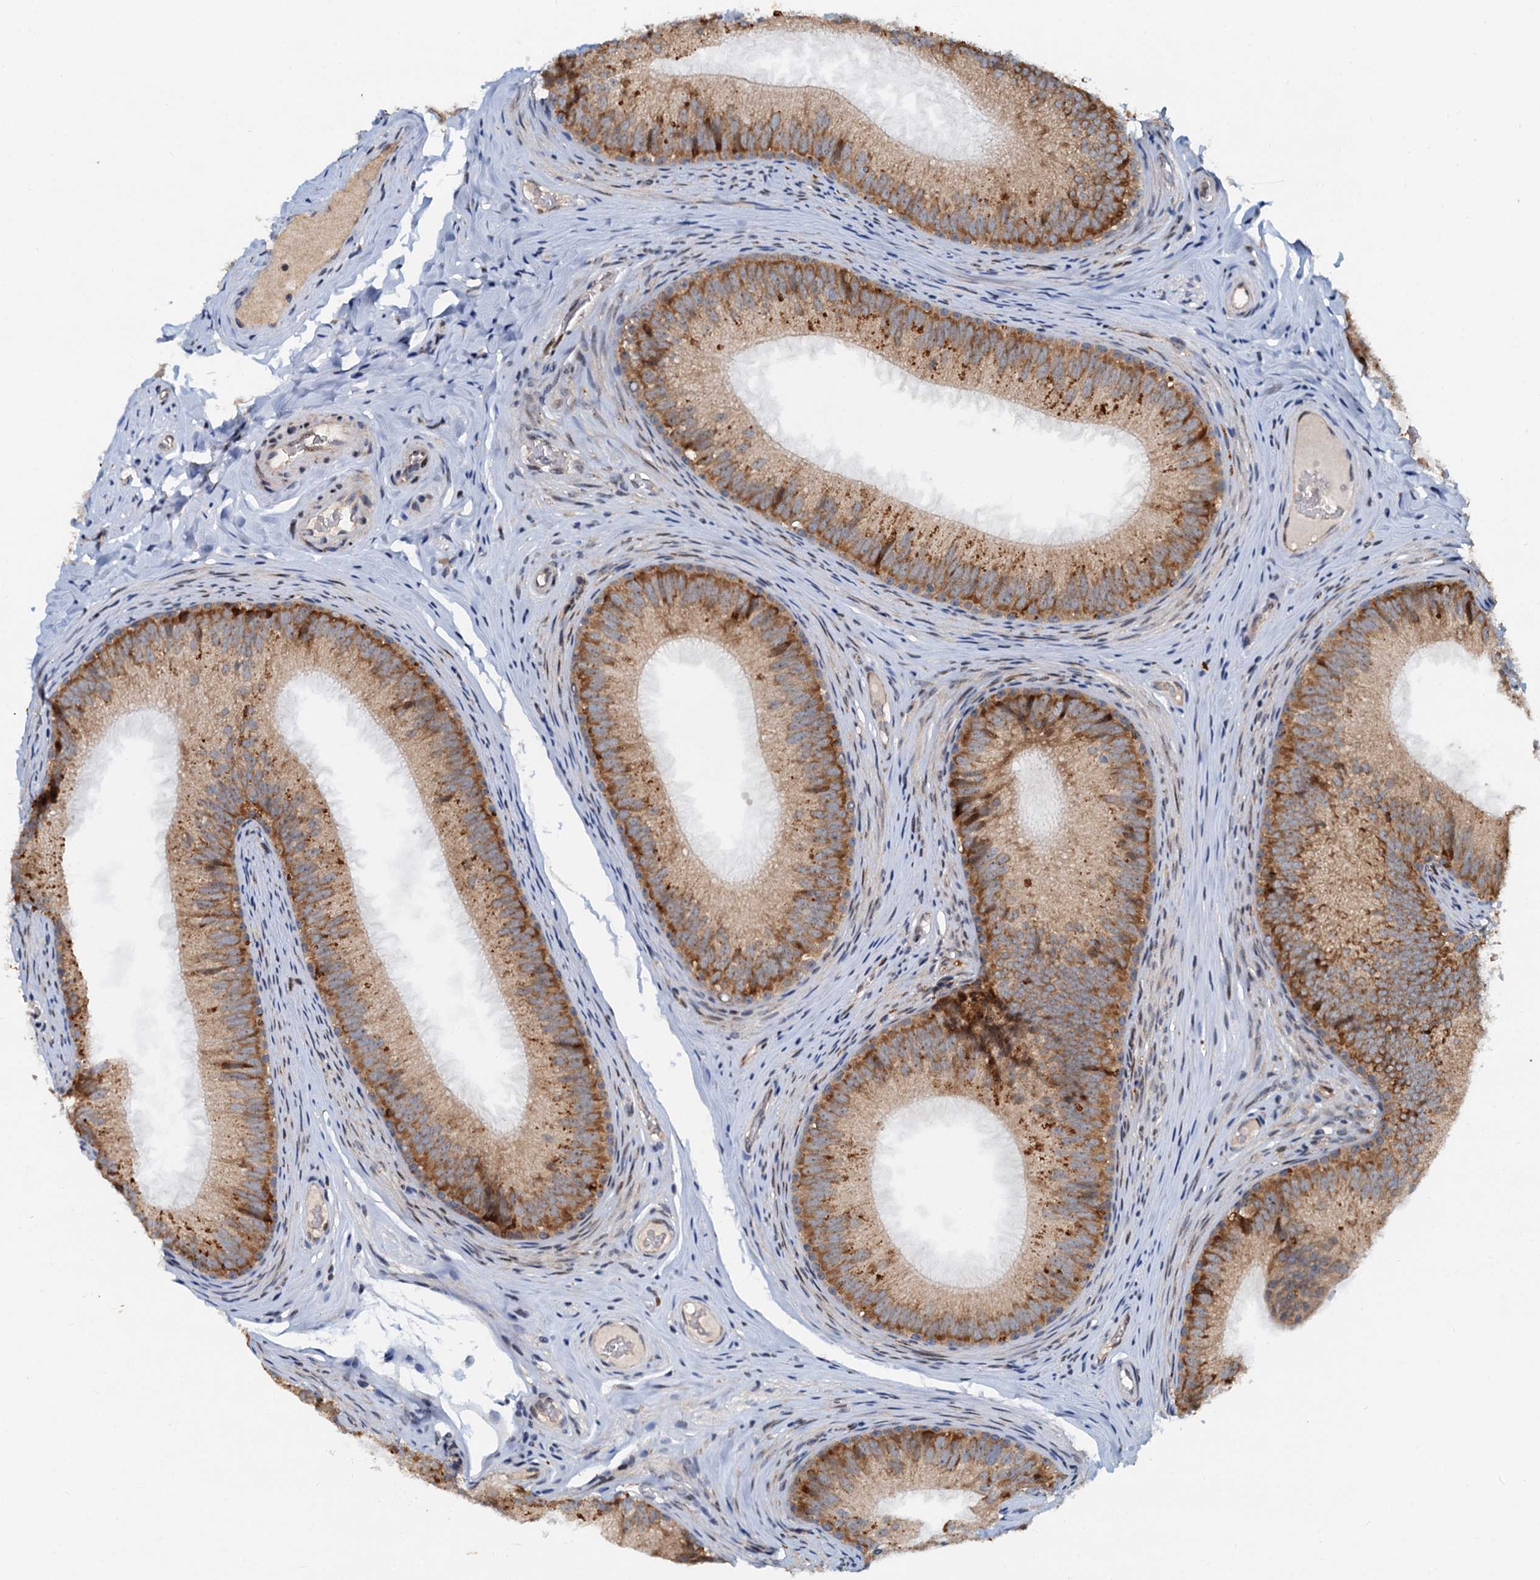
{"staining": {"intensity": "moderate", "quantity": ">75%", "location": "cytoplasmic/membranous"}, "tissue": "epididymis", "cell_type": "Glandular cells", "image_type": "normal", "snomed": [{"axis": "morphology", "description": "Normal tissue, NOS"}, {"axis": "topography", "description": "Epididymis"}], "caption": "Protein analysis of benign epididymis shows moderate cytoplasmic/membranous positivity in about >75% of glandular cells.", "gene": "DNAJC21", "patient": {"sex": "male", "age": 34}}